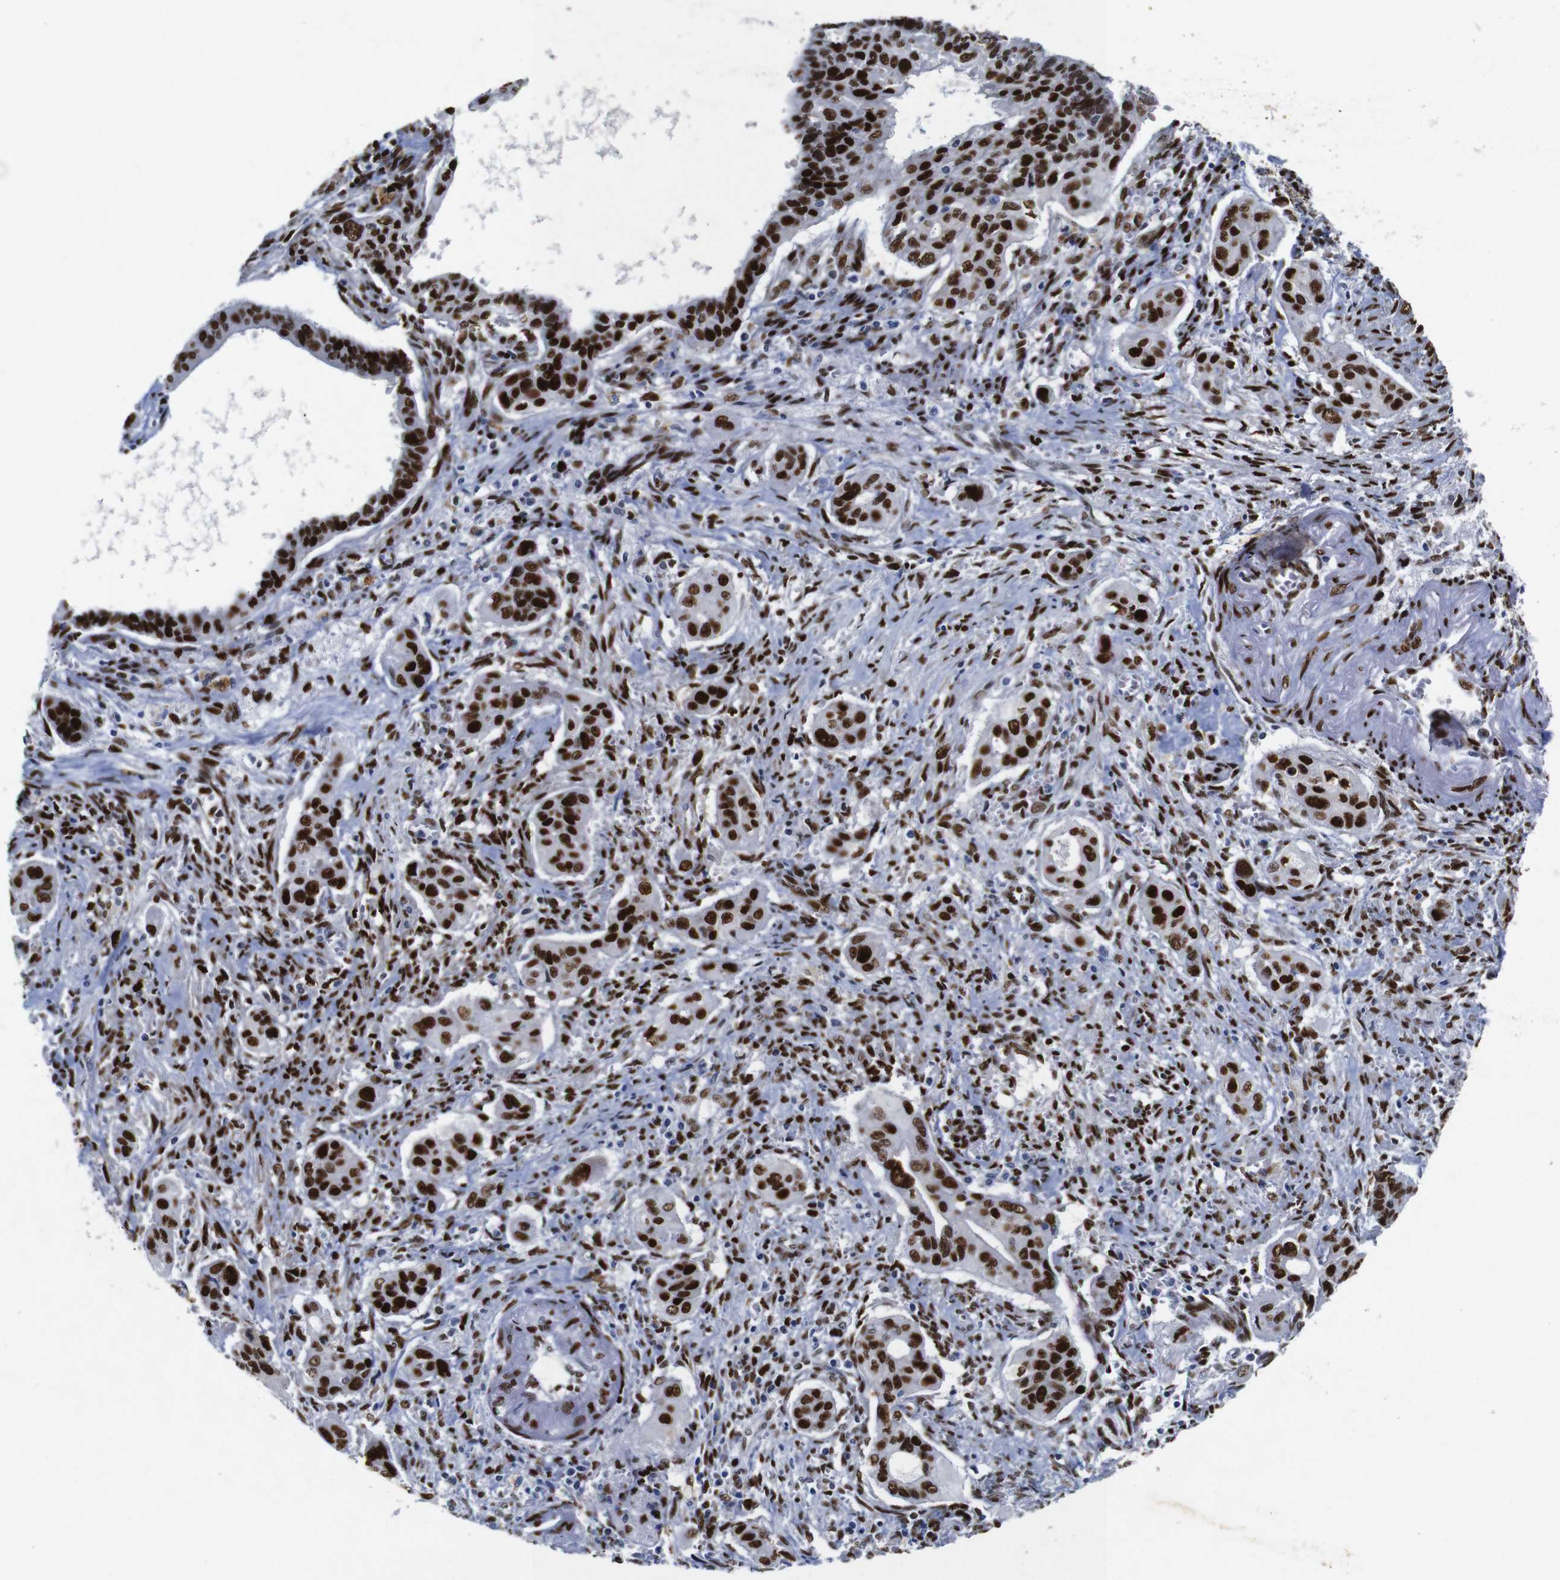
{"staining": {"intensity": "strong", "quantity": ">75%", "location": "nuclear"}, "tissue": "pancreatic cancer", "cell_type": "Tumor cells", "image_type": "cancer", "snomed": [{"axis": "morphology", "description": "Adenocarcinoma, NOS"}, {"axis": "topography", "description": "Pancreas"}], "caption": "Immunohistochemistry (IHC) photomicrograph of neoplastic tissue: adenocarcinoma (pancreatic) stained using immunohistochemistry shows high levels of strong protein expression localized specifically in the nuclear of tumor cells, appearing as a nuclear brown color.", "gene": "FOSL2", "patient": {"sex": "male", "age": 77}}